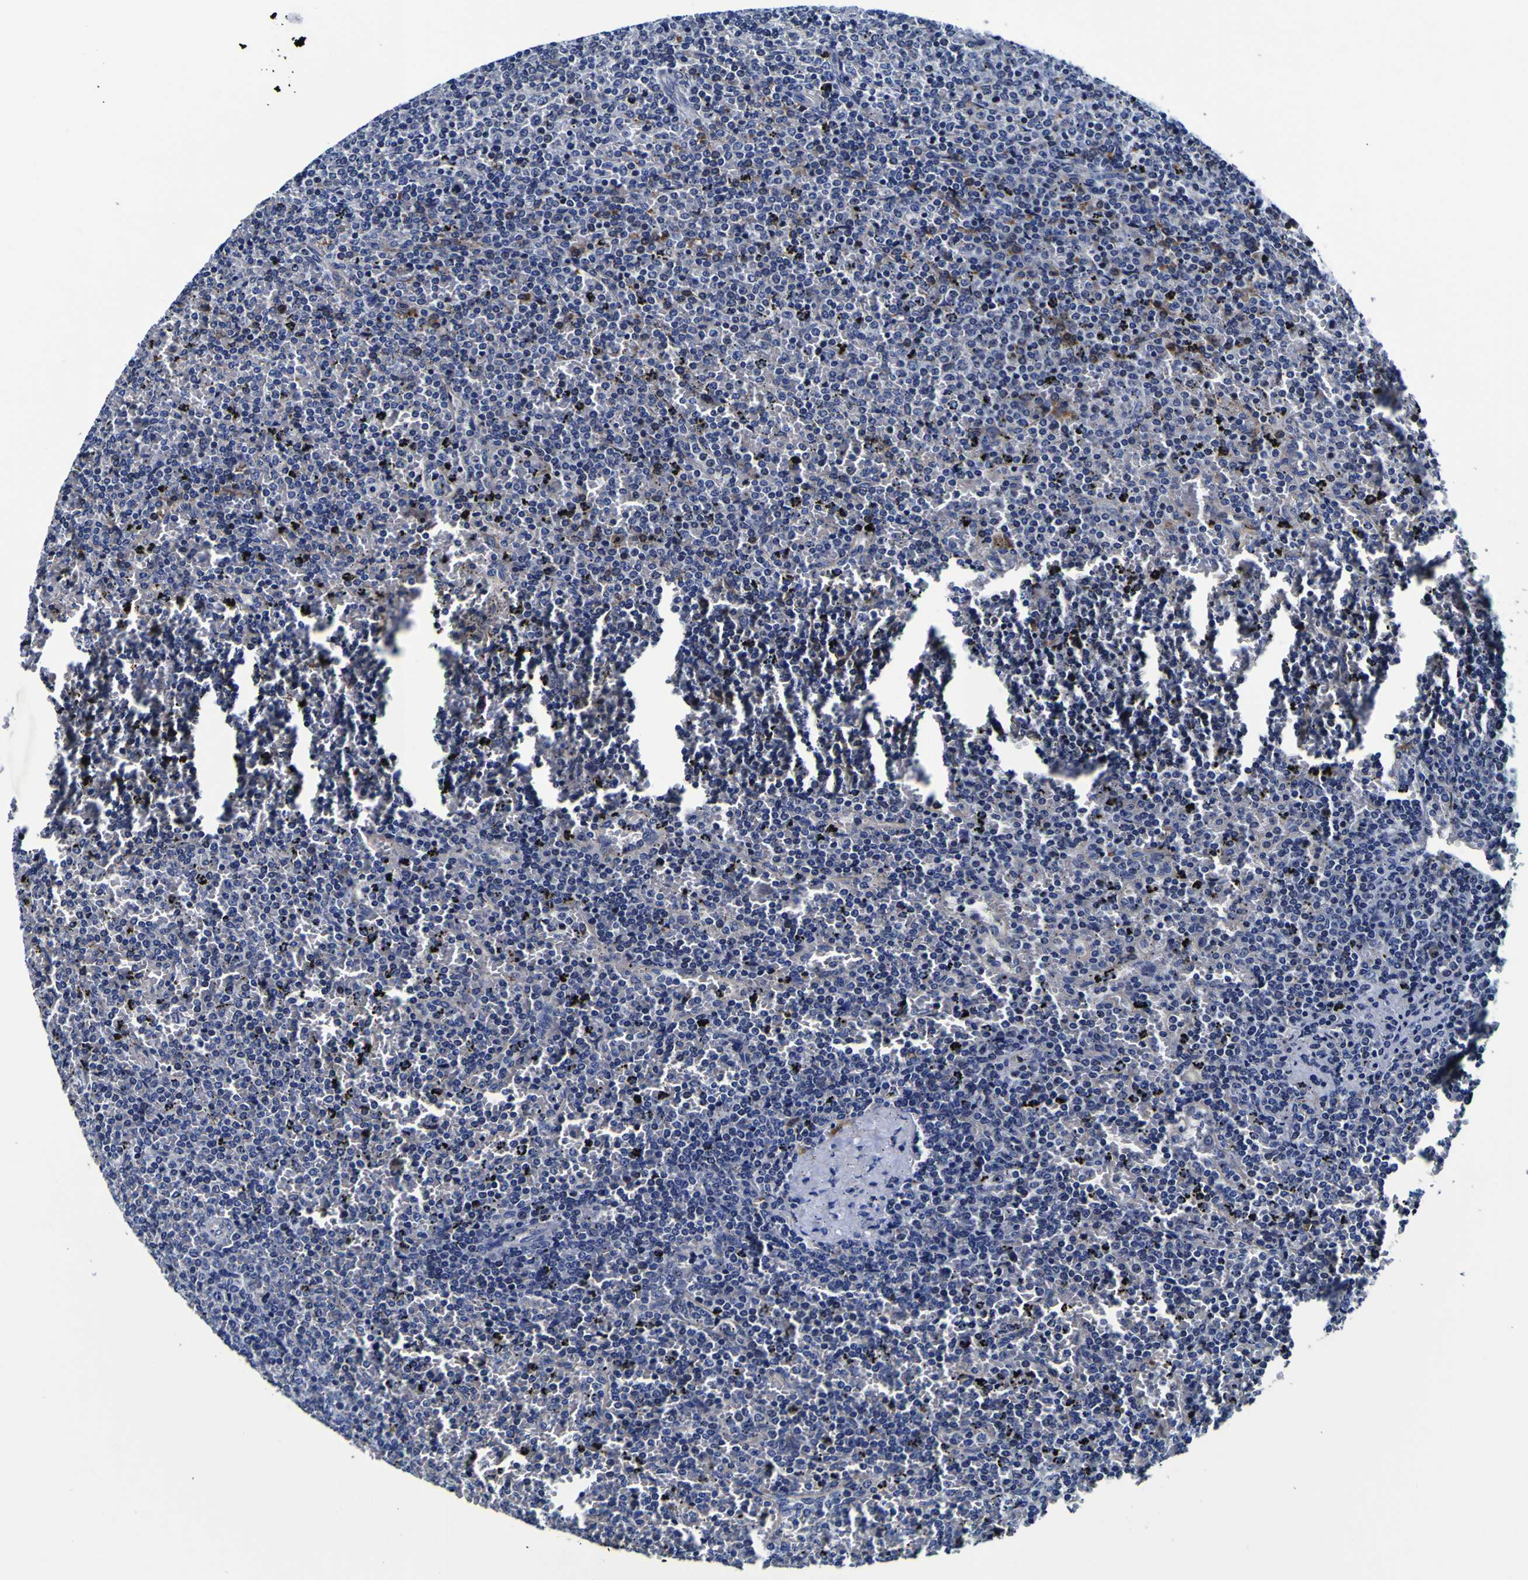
{"staining": {"intensity": "negative", "quantity": "none", "location": "none"}, "tissue": "lymphoma", "cell_type": "Tumor cells", "image_type": "cancer", "snomed": [{"axis": "morphology", "description": "Malignant lymphoma, non-Hodgkin's type, Low grade"}, {"axis": "topography", "description": "Spleen"}], "caption": "DAB immunohistochemical staining of lymphoma displays no significant staining in tumor cells.", "gene": "PDLIM4", "patient": {"sex": "female", "age": 77}}